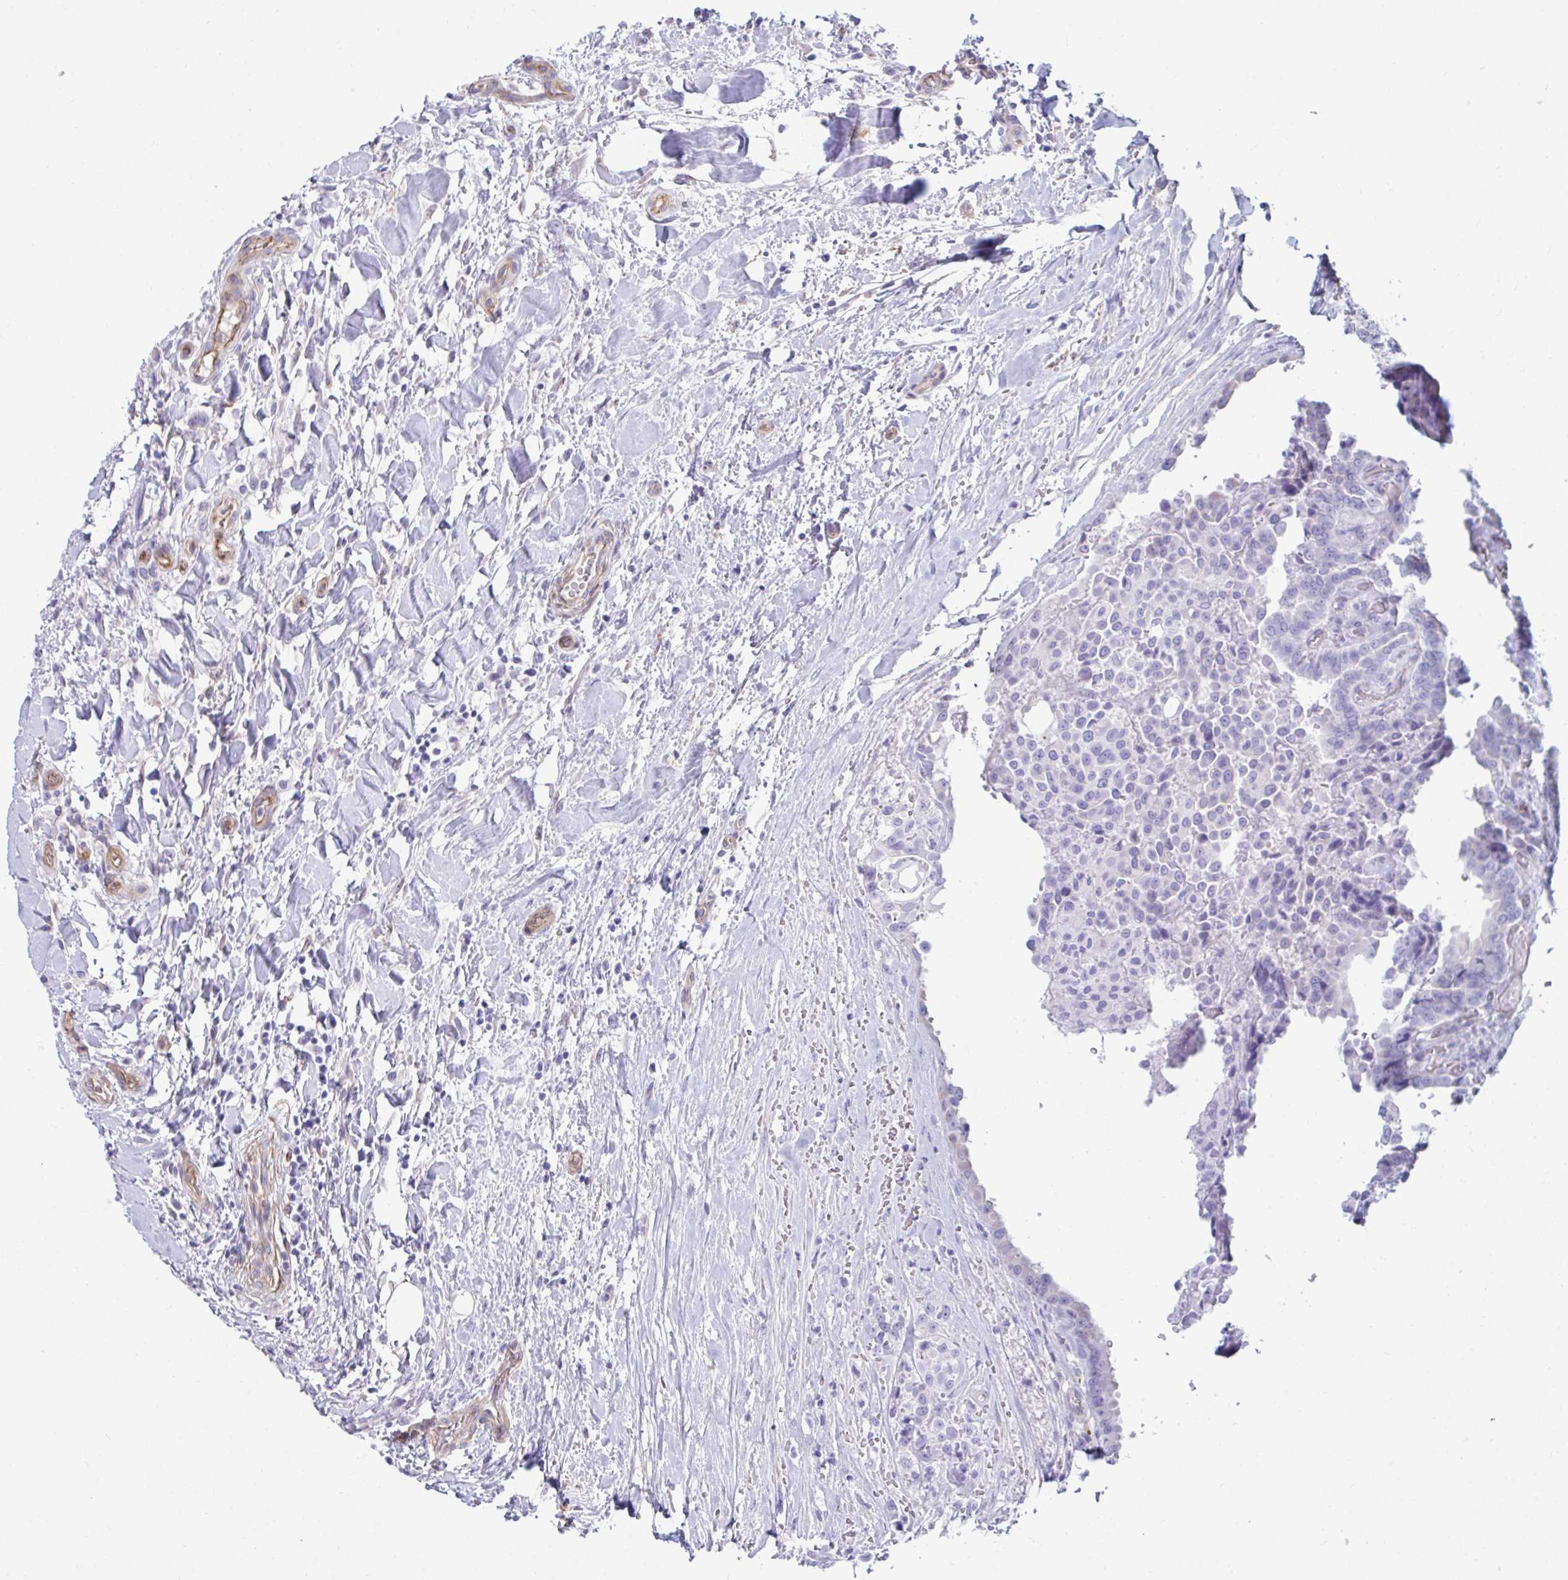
{"staining": {"intensity": "negative", "quantity": "none", "location": "none"}, "tissue": "thyroid cancer", "cell_type": "Tumor cells", "image_type": "cancer", "snomed": [{"axis": "morphology", "description": "Papillary adenocarcinoma, NOS"}, {"axis": "topography", "description": "Thyroid gland"}], "caption": "This is an IHC micrograph of thyroid cancer (papillary adenocarcinoma). There is no positivity in tumor cells.", "gene": "UBL3", "patient": {"sex": "male", "age": 61}}